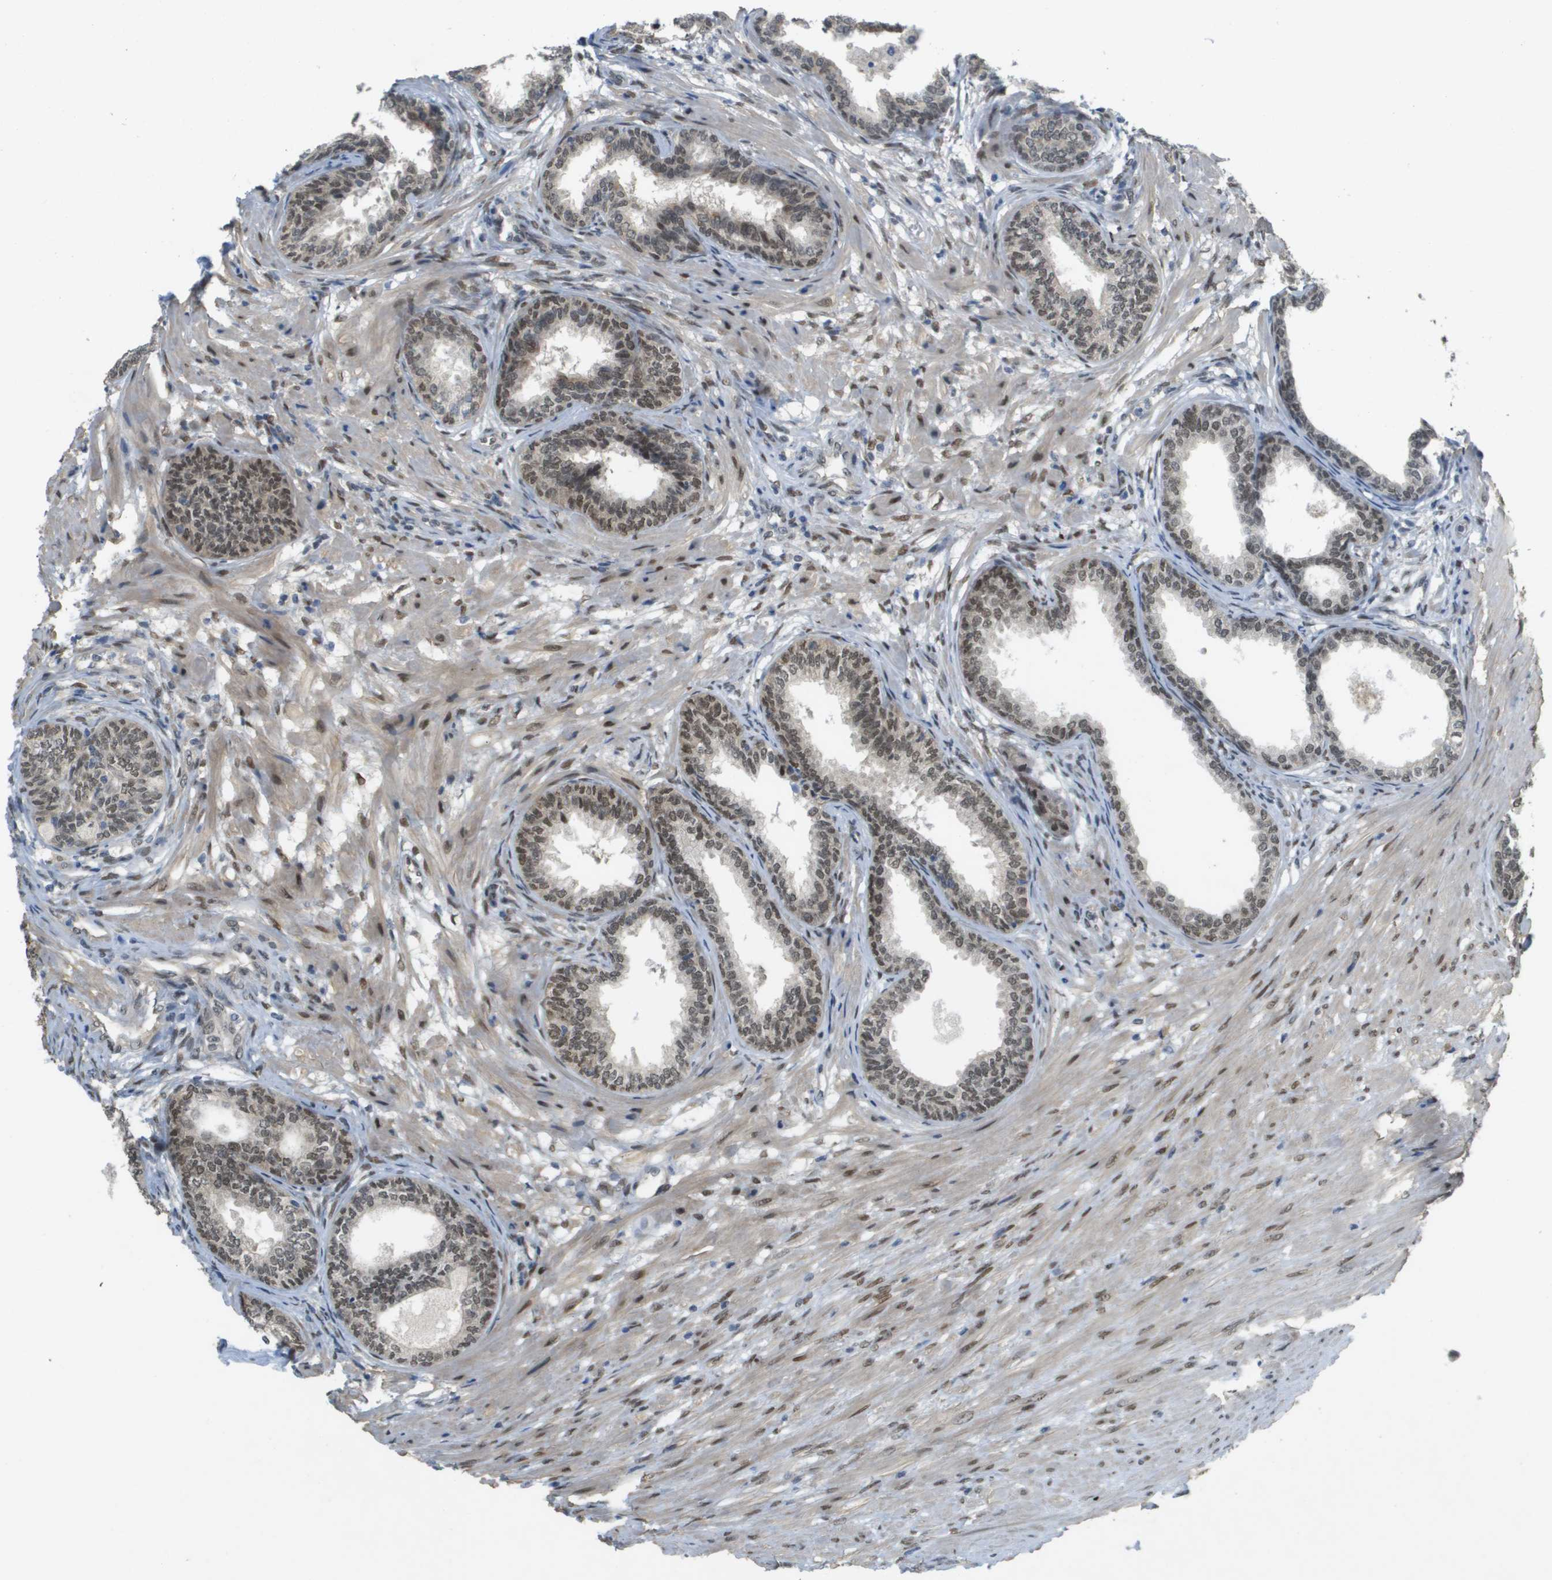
{"staining": {"intensity": "weak", "quantity": "25%-75%", "location": "nuclear"}, "tissue": "prostate", "cell_type": "Glandular cells", "image_type": "normal", "snomed": [{"axis": "morphology", "description": "Normal tissue, NOS"}, {"axis": "topography", "description": "Prostate"}], "caption": "High-magnification brightfield microscopy of unremarkable prostate stained with DAB (3,3'-diaminobenzidine) (brown) and counterstained with hematoxylin (blue). glandular cells exhibit weak nuclear staining is appreciated in about25%-75% of cells.", "gene": "ARID1B", "patient": {"sex": "male", "age": 76}}